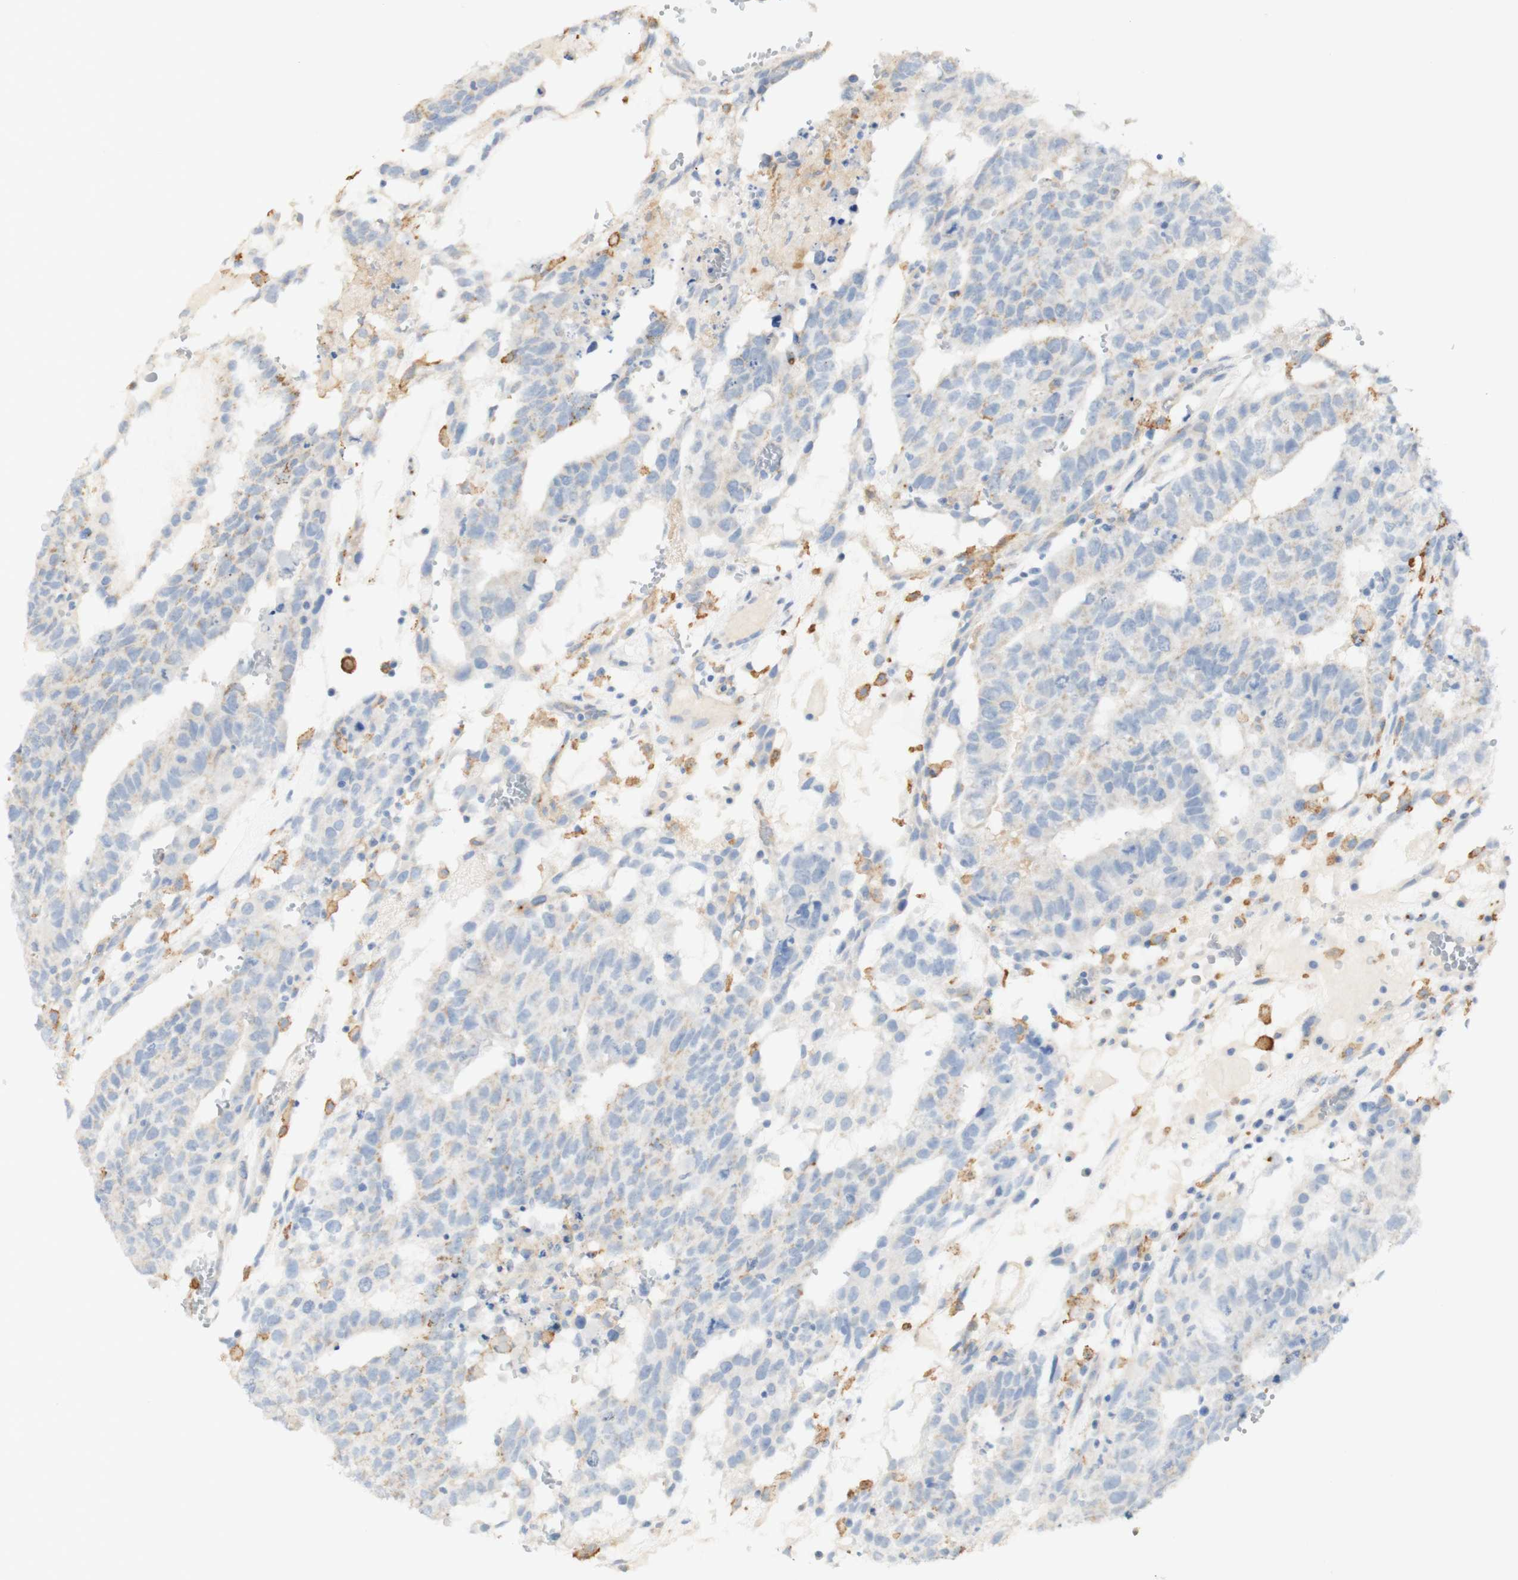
{"staining": {"intensity": "negative", "quantity": "none", "location": "none"}, "tissue": "testis cancer", "cell_type": "Tumor cells", "image_type": "cancer", "snomed": [{"axis": "morphology", "description": "Seminoma, NOS"}, {"axis": "morphology", "description": "Carcinoma, Embryonal, NOS"}, {"axis": "topography", "description": "Testis"}], "caption": "Immunohistochemistry (IHC) of human testis cancer shows no positivity in tumor cells.", "gene": "FCGRT", "patient": {"sex": "male", "age": 52}}